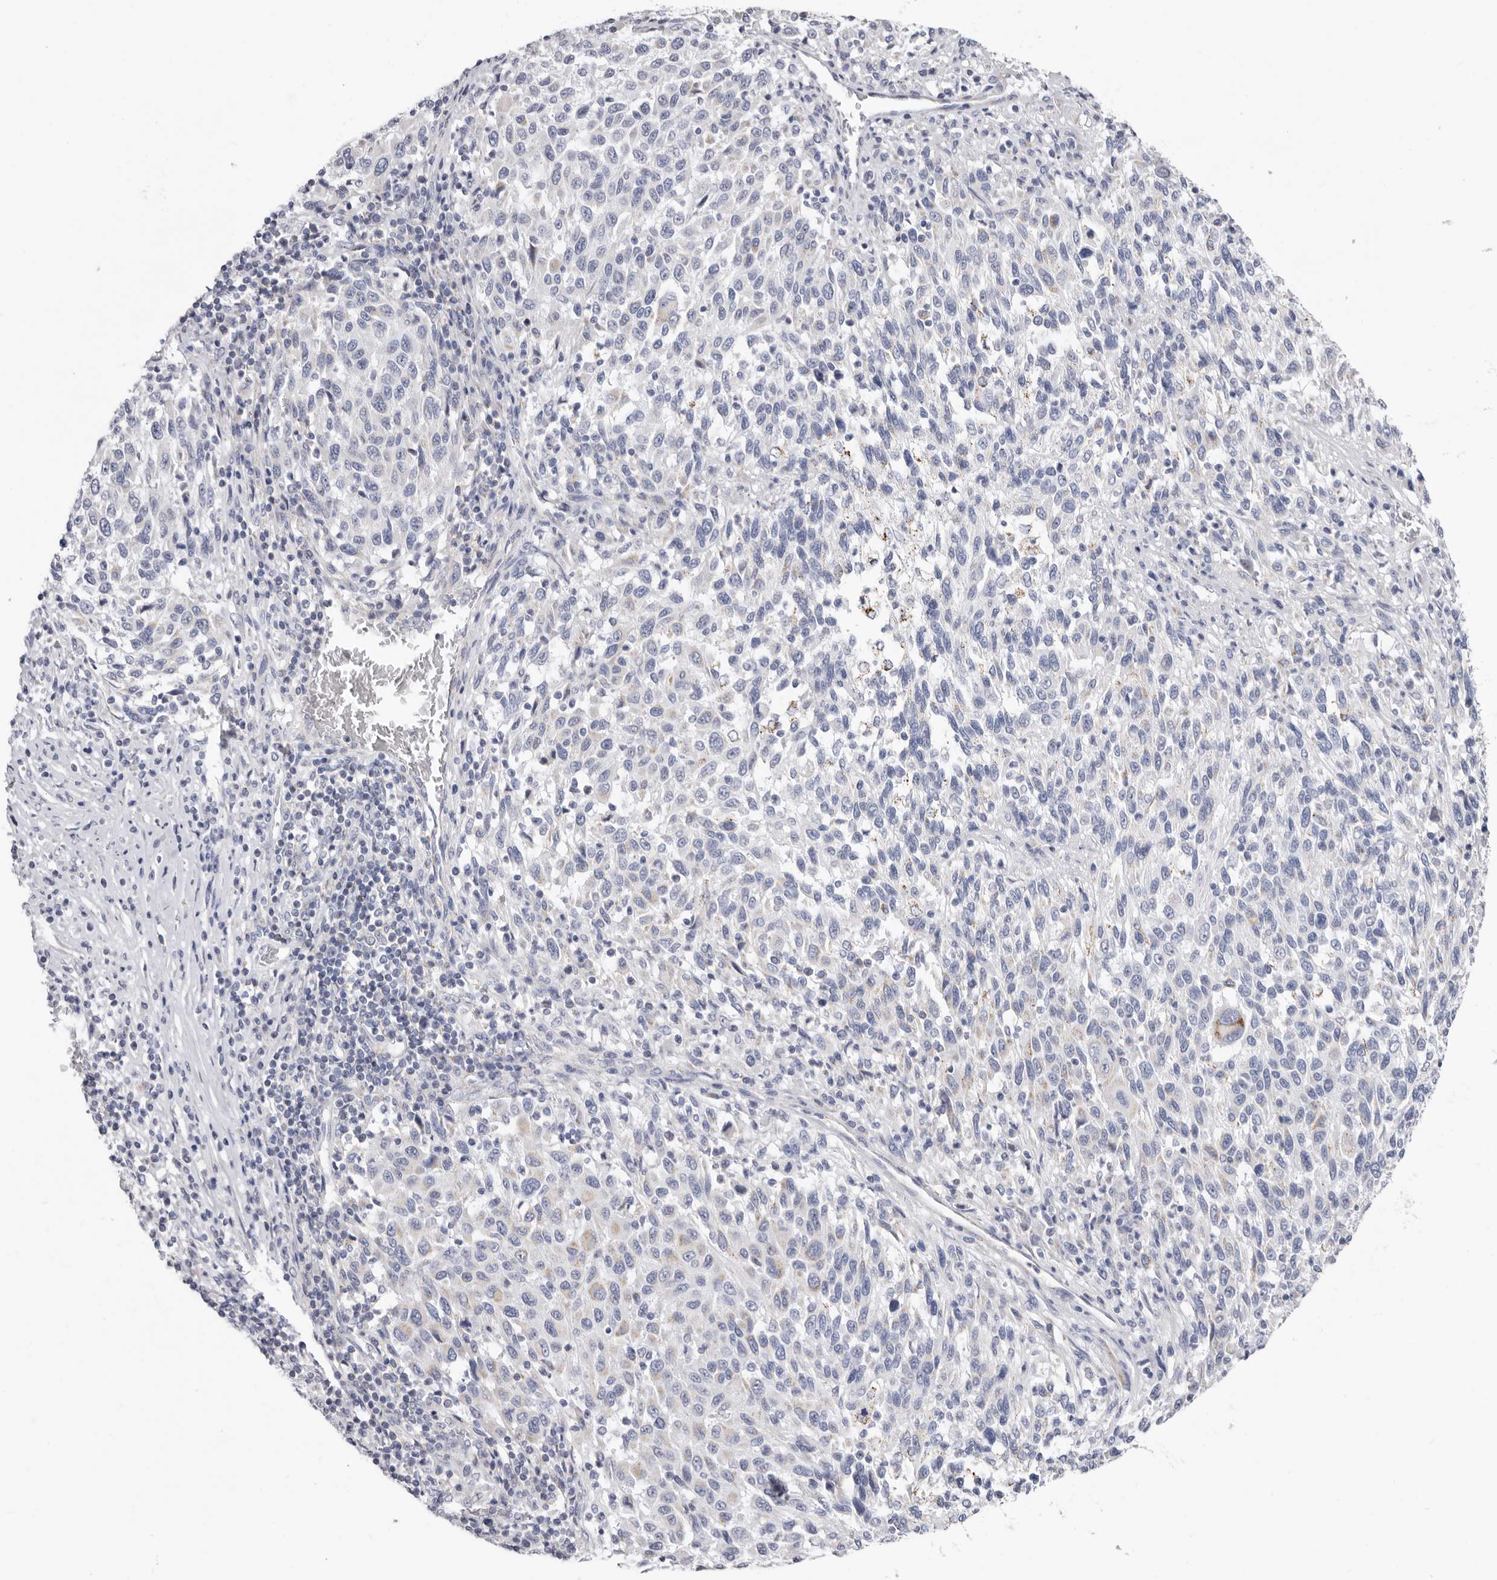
{"staining": {"intensity": "weak", "quantity": "<25%", "location": "cytoplasmic/membranous"}, "tissue": "melanoma", "cell_type": "Tumor cells", "image_type": "cancer", "snomed": [{"axis": "morphology", "description": "Malignant melanoma, Metastatic site"}, {"axis": "topography", "description": "Lymph node"}], "caption": "Immunohistochemistry histopathology image of neoplastic tissue: melanoma stained with DAB shows no significant protein expression in tumor cells.", "gene": "RSPO2", "patient": {"sex": "male", "age": 61}}